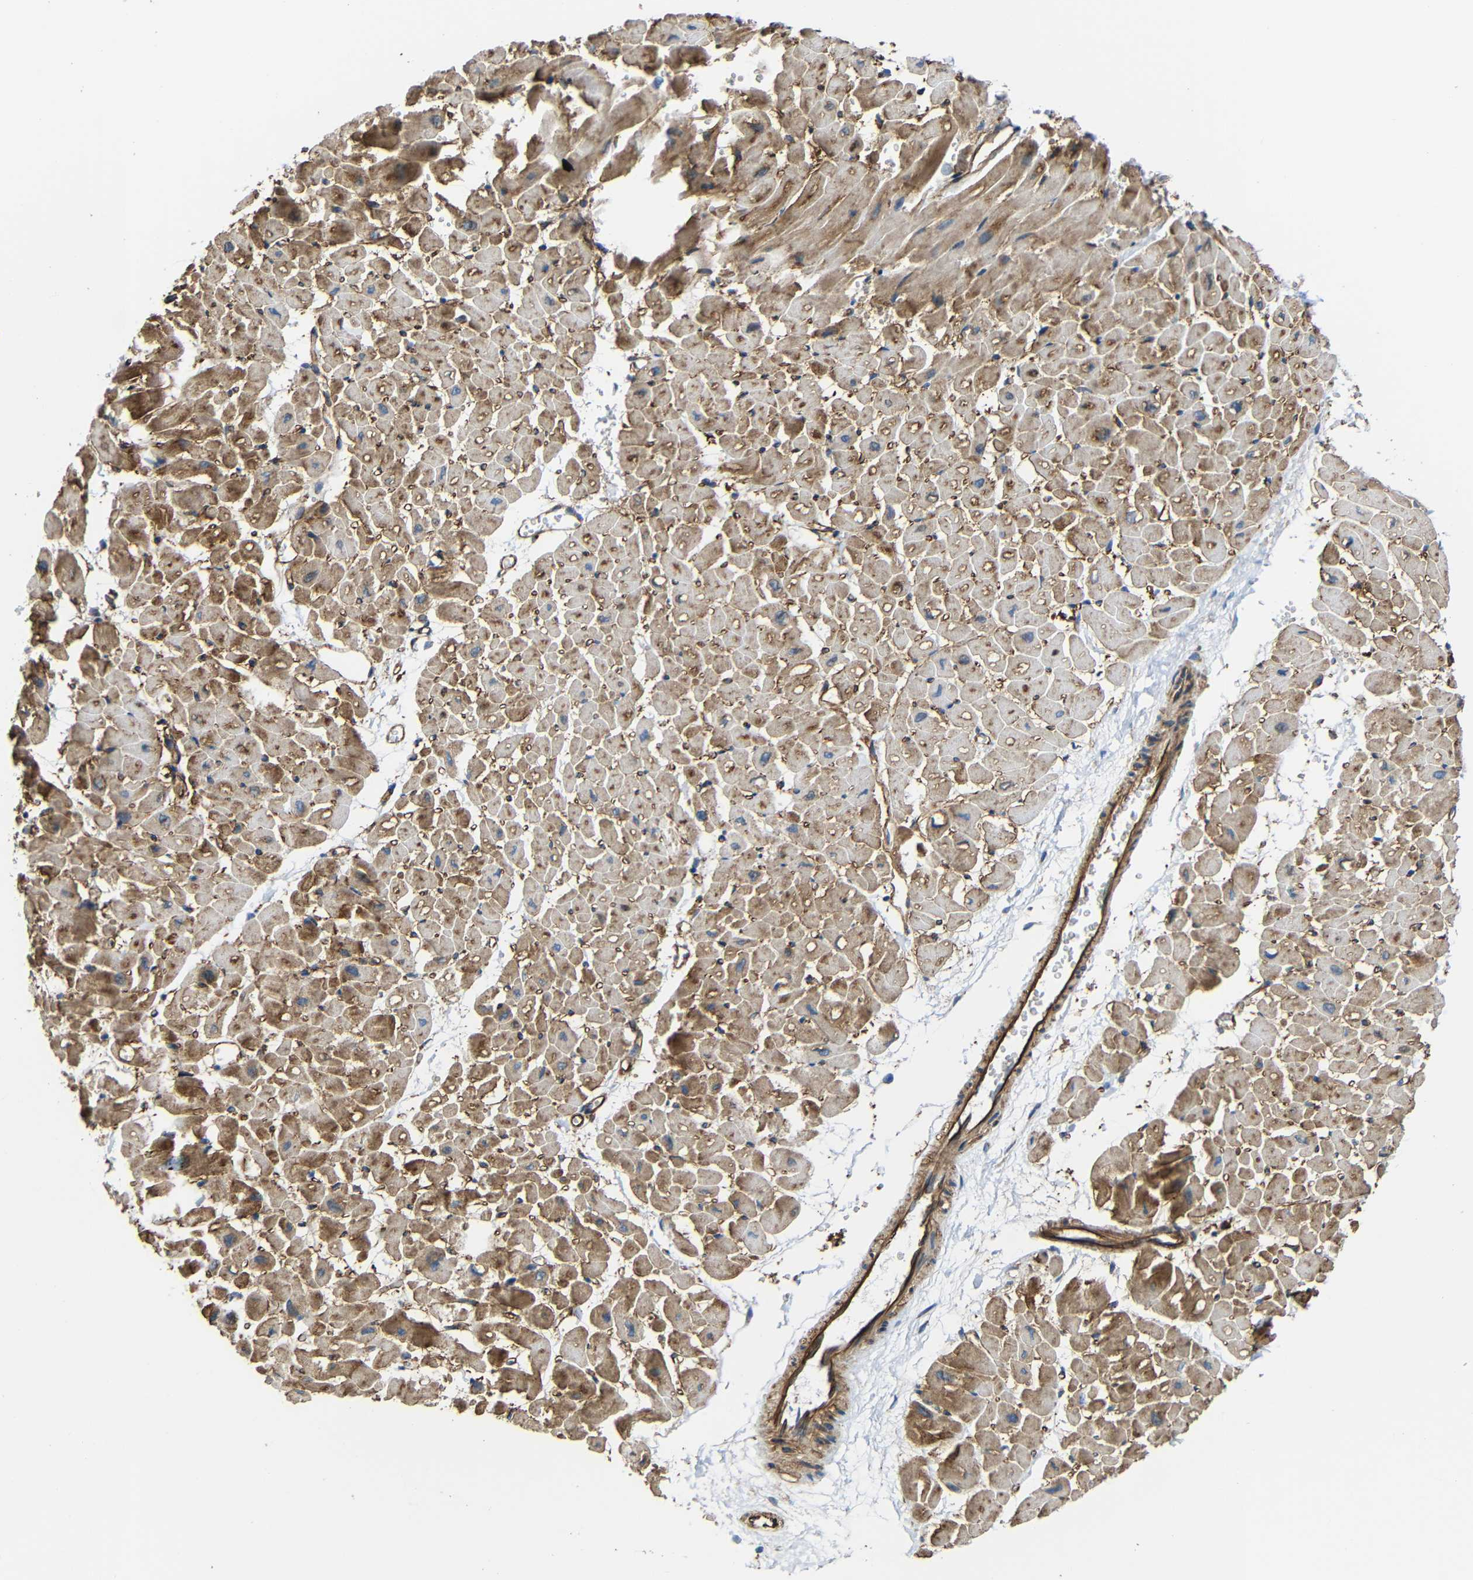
{"staining": {"intensity": "moderate", "quantity": ">75%", "location": "cytoplasmic/membranous"}, "tissue": "heart muscle", "cell_type": "Cardiomyocytes", "image_type": "normal", "snomed": [{"axis": "morphology", "description": "Normal tissue, NOS"}, {"axis": "topography", "description": "Heart"}], "caption": "IHC photomicrograph of normal heart muscle stained for a protein (brown), which exhibits medium levels of moderate cytoplasmic/membranous positivity in approximately >75% of cardiomyocytes.", "gene": "IGSF10", "patient": {"sex": "male", "age": 45}}